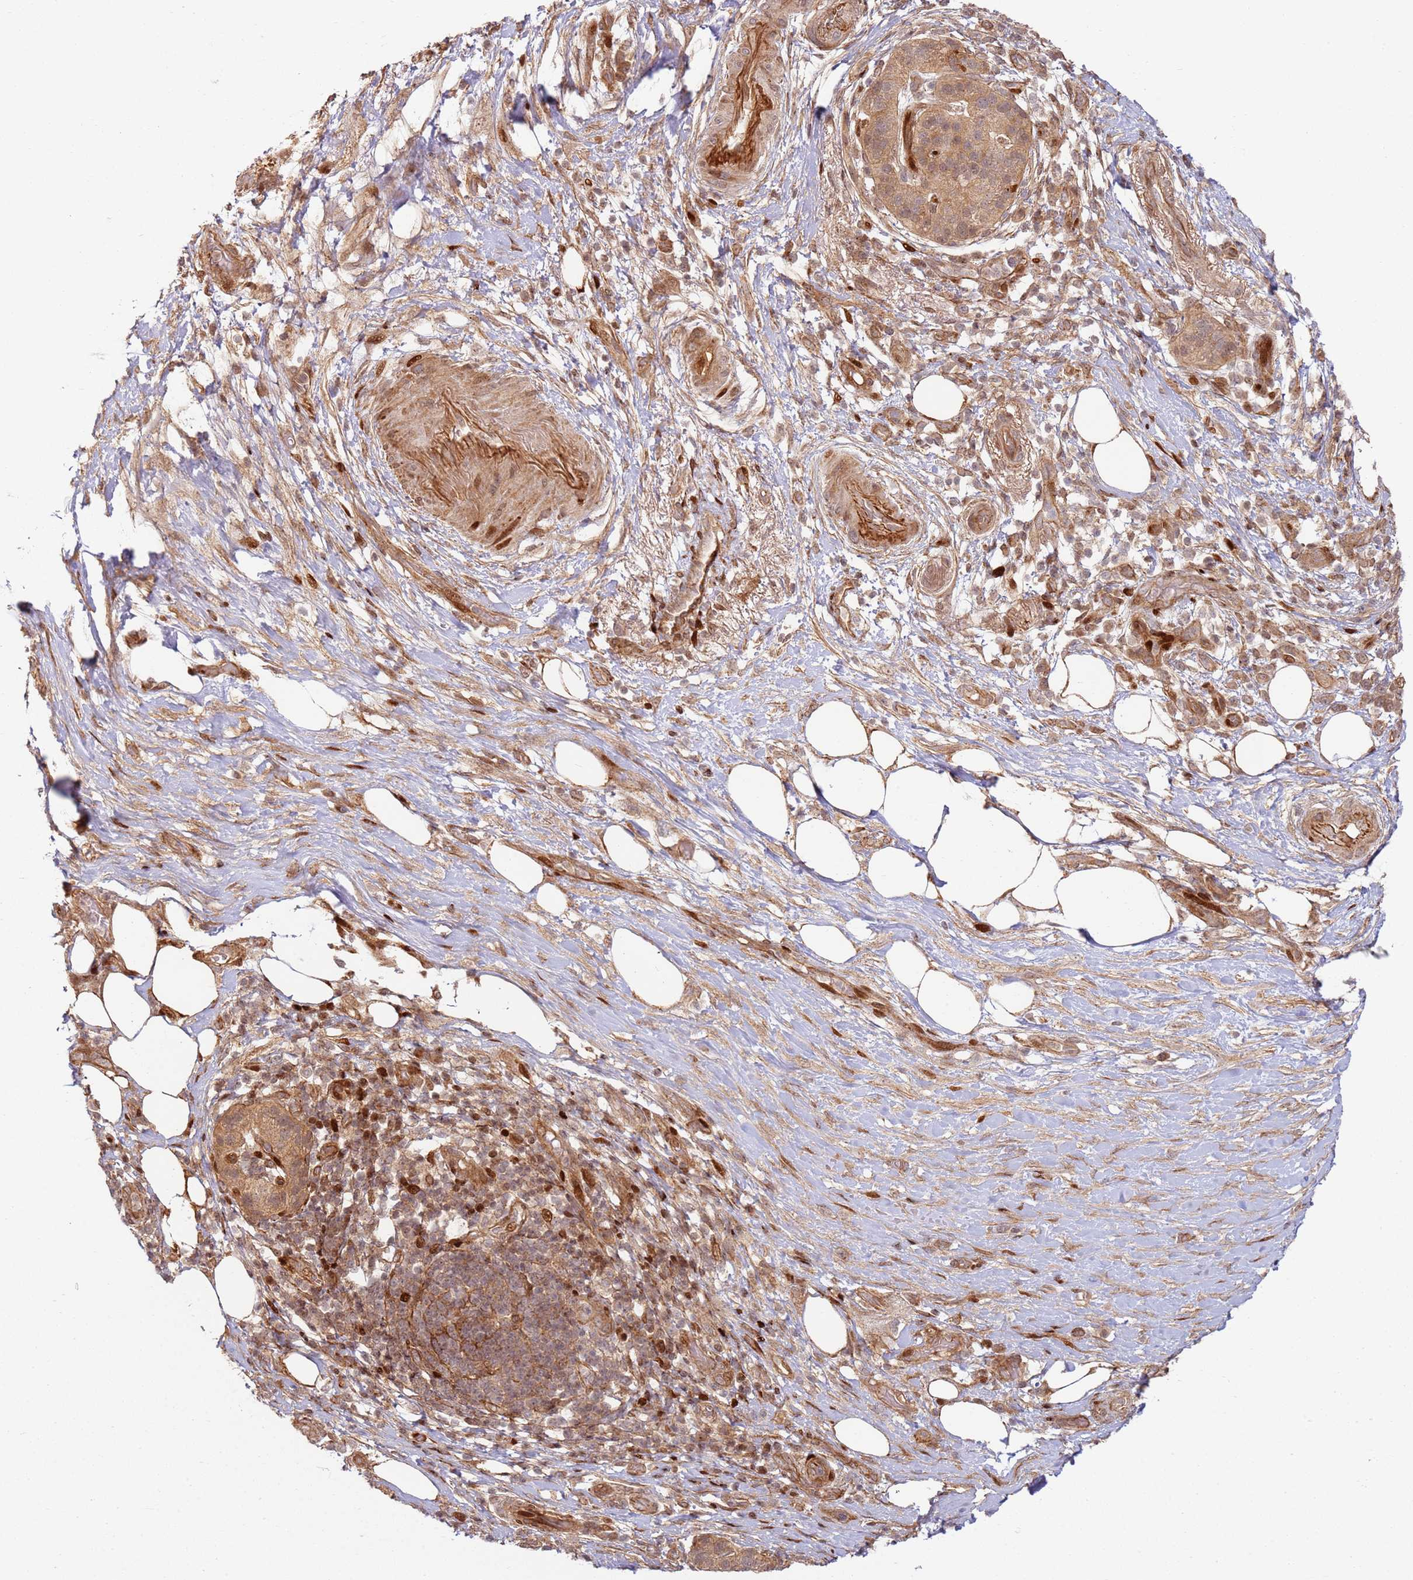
{"staining": {"intensity": "moderate", "quantity": ">75%", "location": "cytoplasmic/membranous"}, "tissue": "pancreatic cancer", "cell_type": "Tumor cells", "image_type": "cancer", "snomed": [{"axis": "morphology", "description": "Adenocarcinoma, NOS"}, {"axis": "topography", "description": "Pancreas"}], "caption": "Protein expression analysis of pancreatic cancer (adenocarcinoma) shows moderate cytoplasmic/membranous positivity in approximately >75% of tumor cells. The staining was performed using DAB (3,3'-diaminobenzidine), with brown indicating positive protein expression. Nuclei are stained blue with hematoxylin.", "gene": "TMEM233", "patient": {"sex": "female", "age": 72}}